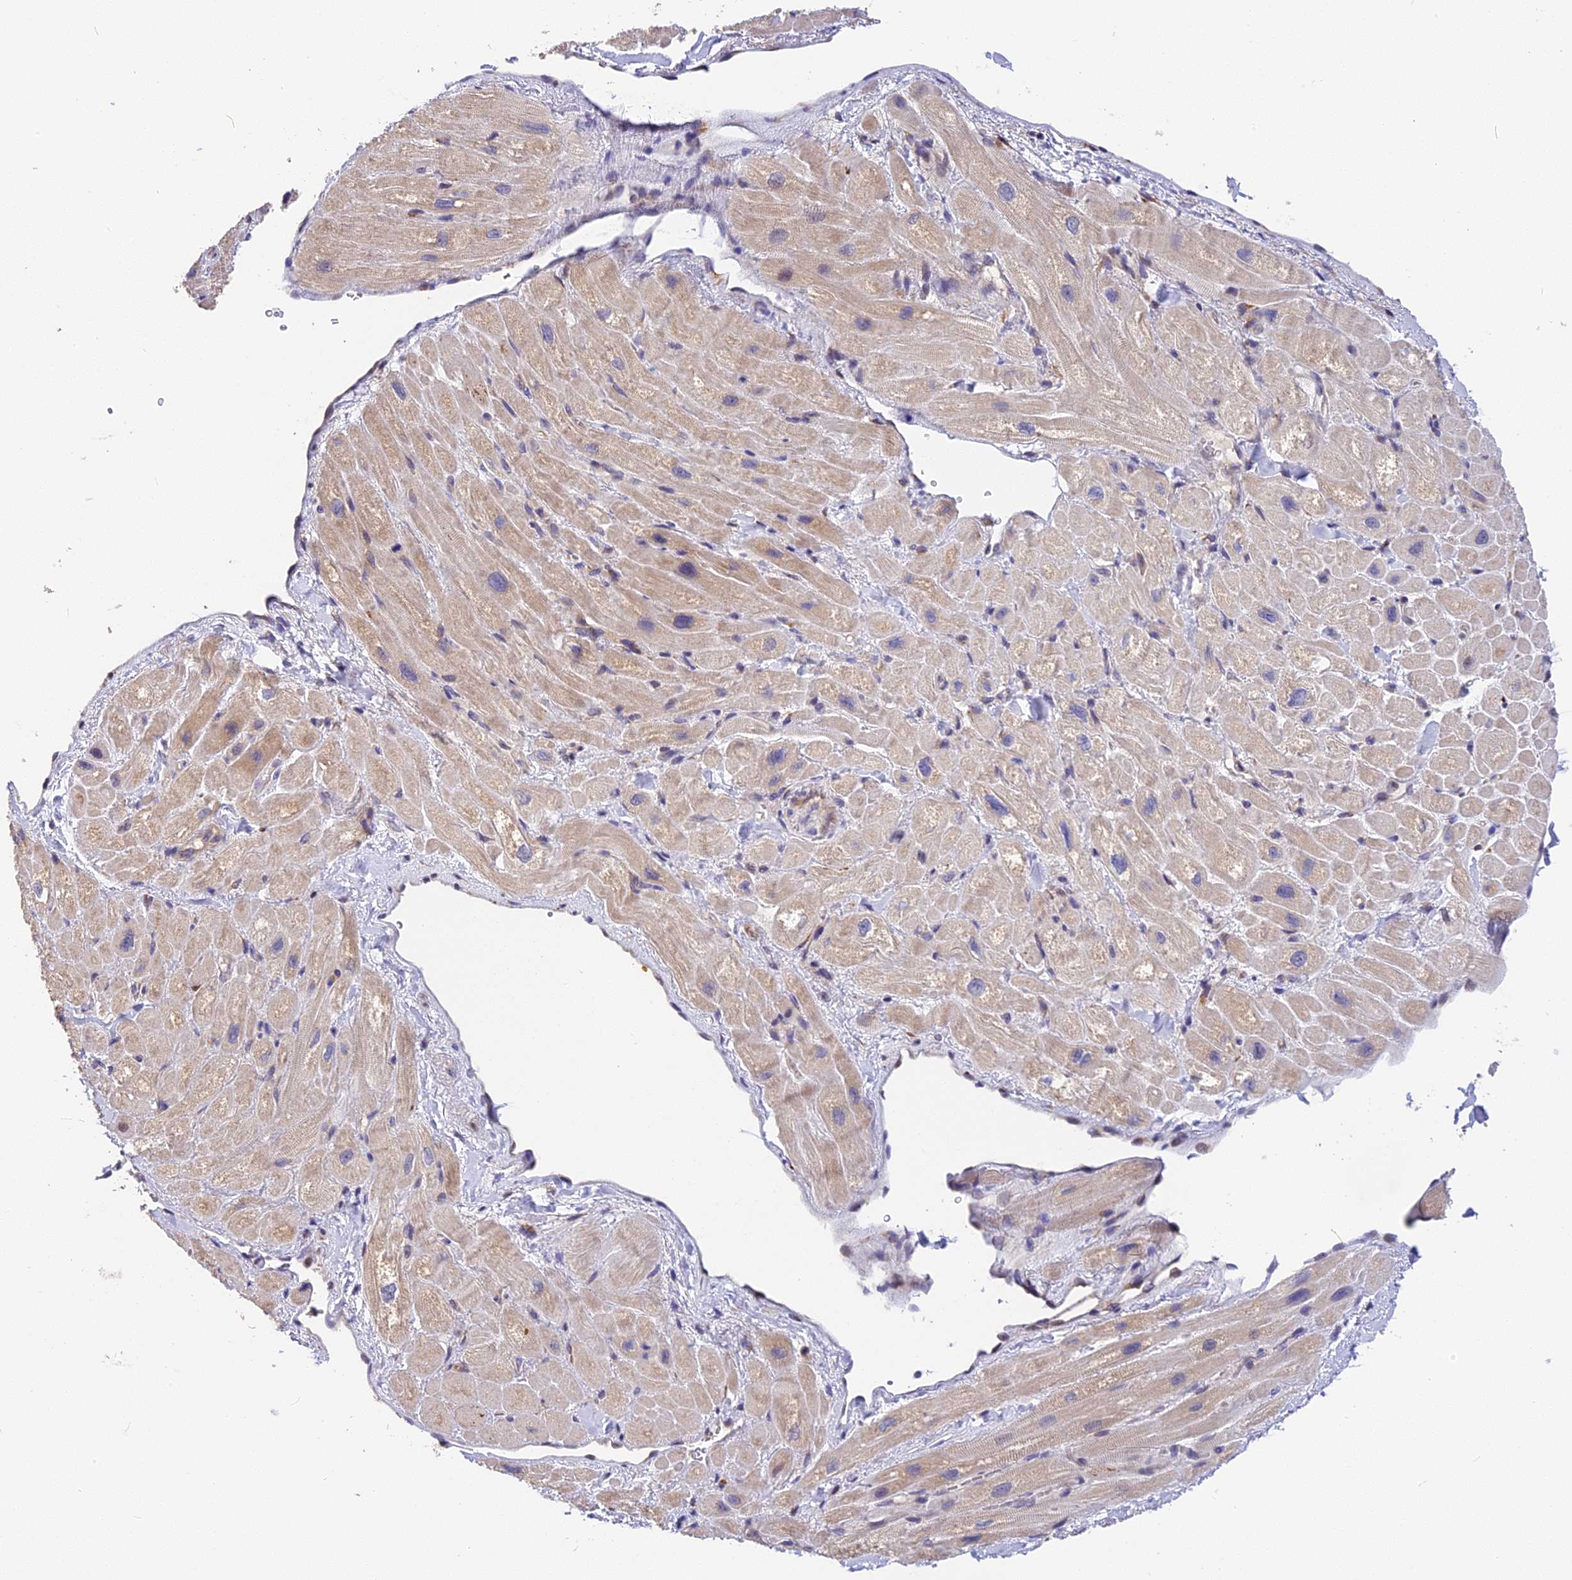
{"staining": {"intensity": "weak", "quantity": "25%-75%", "location": "cytoplasmic/membranous"}, "tissue": "heart muscle", "cell_type": "Cardiomyocytes", "image_type": "normal", "snomed": [{"axis": "morphology", "description": "Normal tissue, NOS"}, {"axis": "topography", "description": "Heart"}], "caption": "A brown stain labels weak cytoplasmic/membranous expression of a protein in cardiomyocytes of benign human heart muscle.", "gene": "BSCL2", "patient": {"sex": "male", "age": 65}}